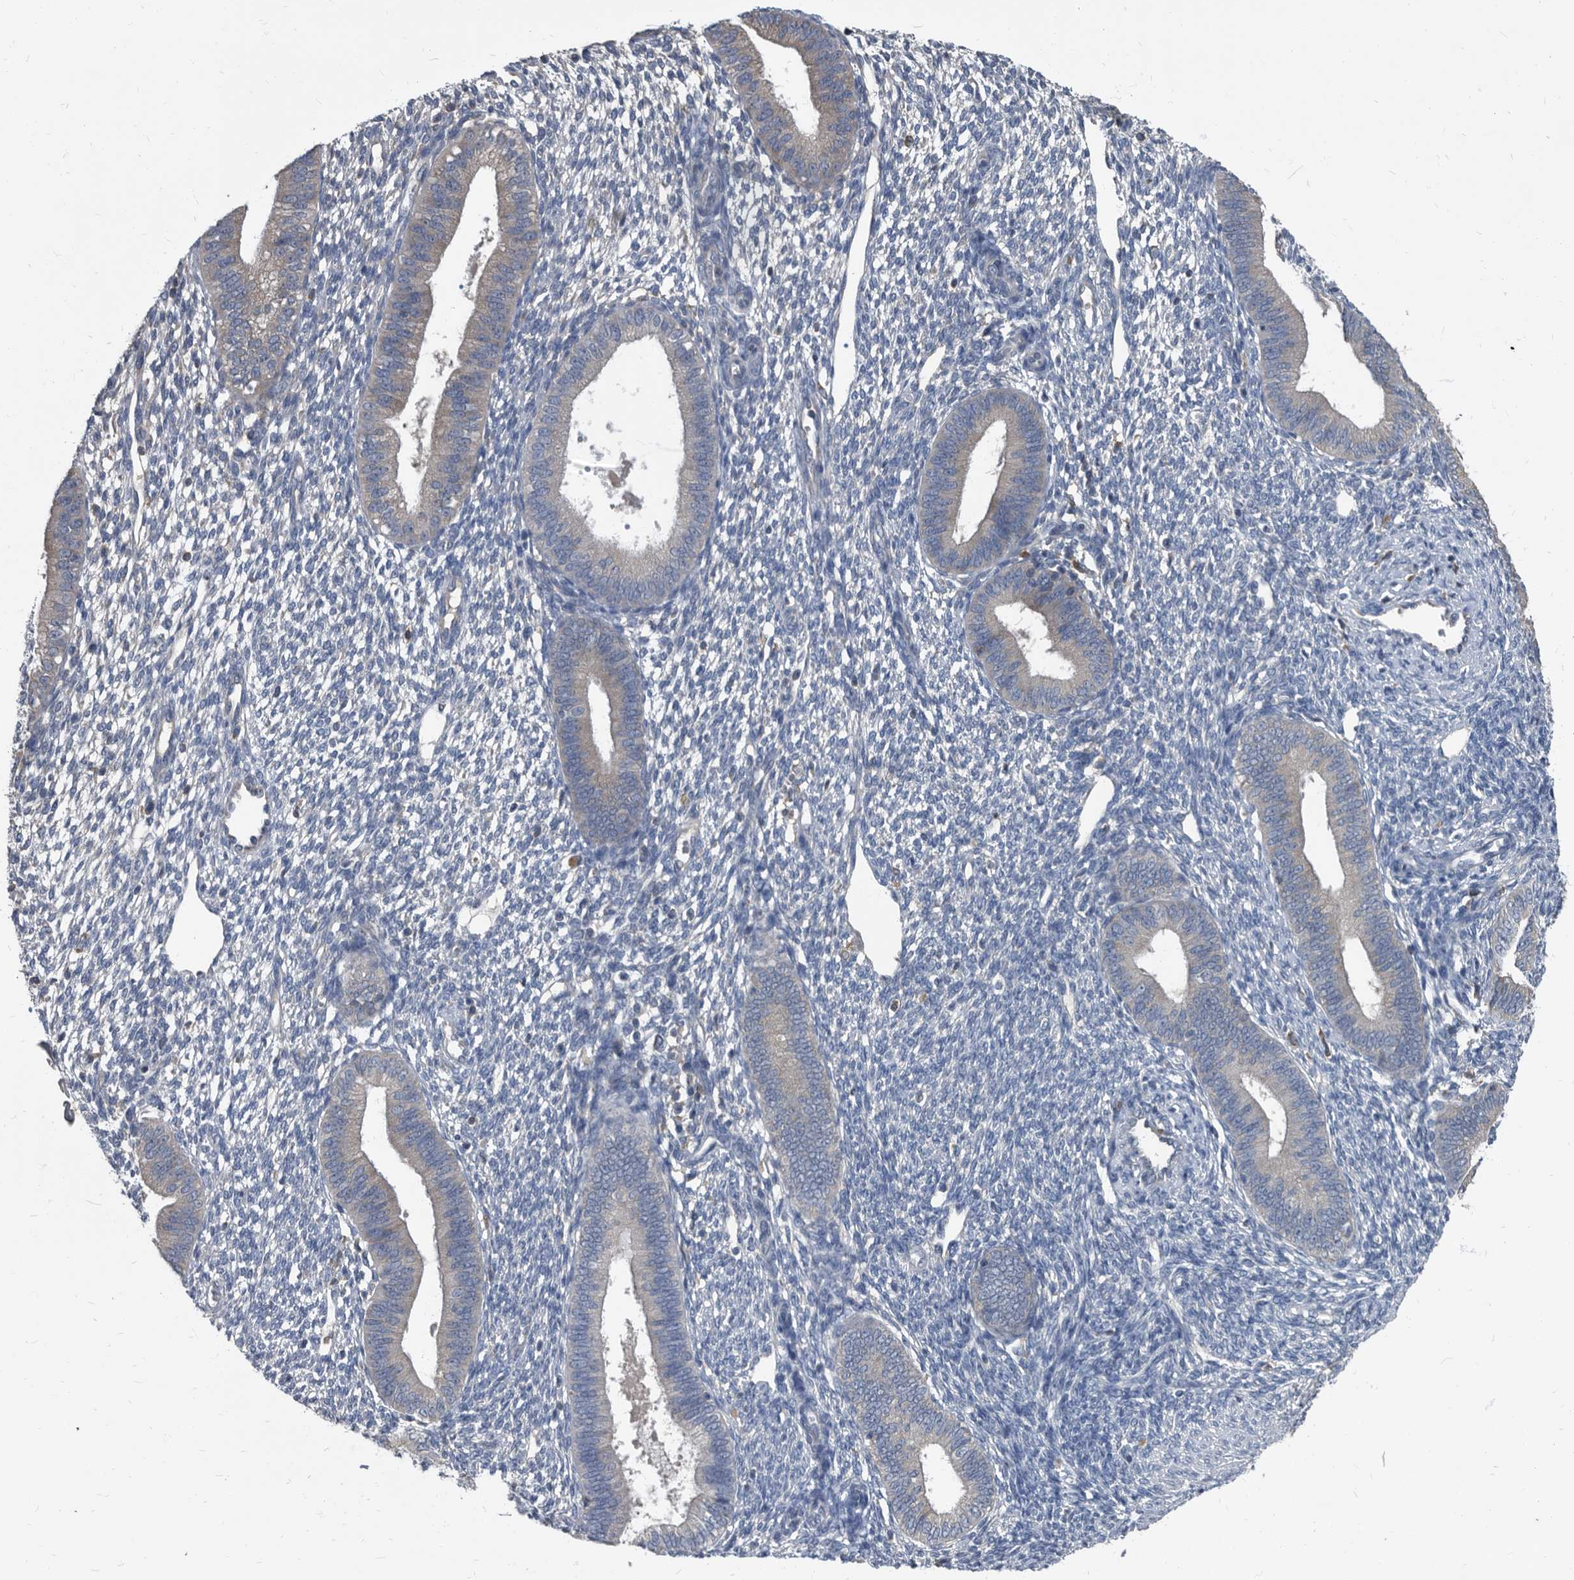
{"staining": {"intensity": "negative", "quantity": "none", "location": "none"}, "tissue": "endometrium", "cell_type": "Cells in endometrial stroma", "image_type": "normal", "snomed": [{"axis": "morphology", "description": "Normal tissue, NOS"}, {"axis": "topography", "description": "Endometrium"}], "caption": "A high-resolution image shows immunohistochemistry staining of normal endometrium, which demonstrates no significant expression in cells in endometrial stroma.", "gene": "CDV3", "patient": {"sex": "female", "age": 46}}